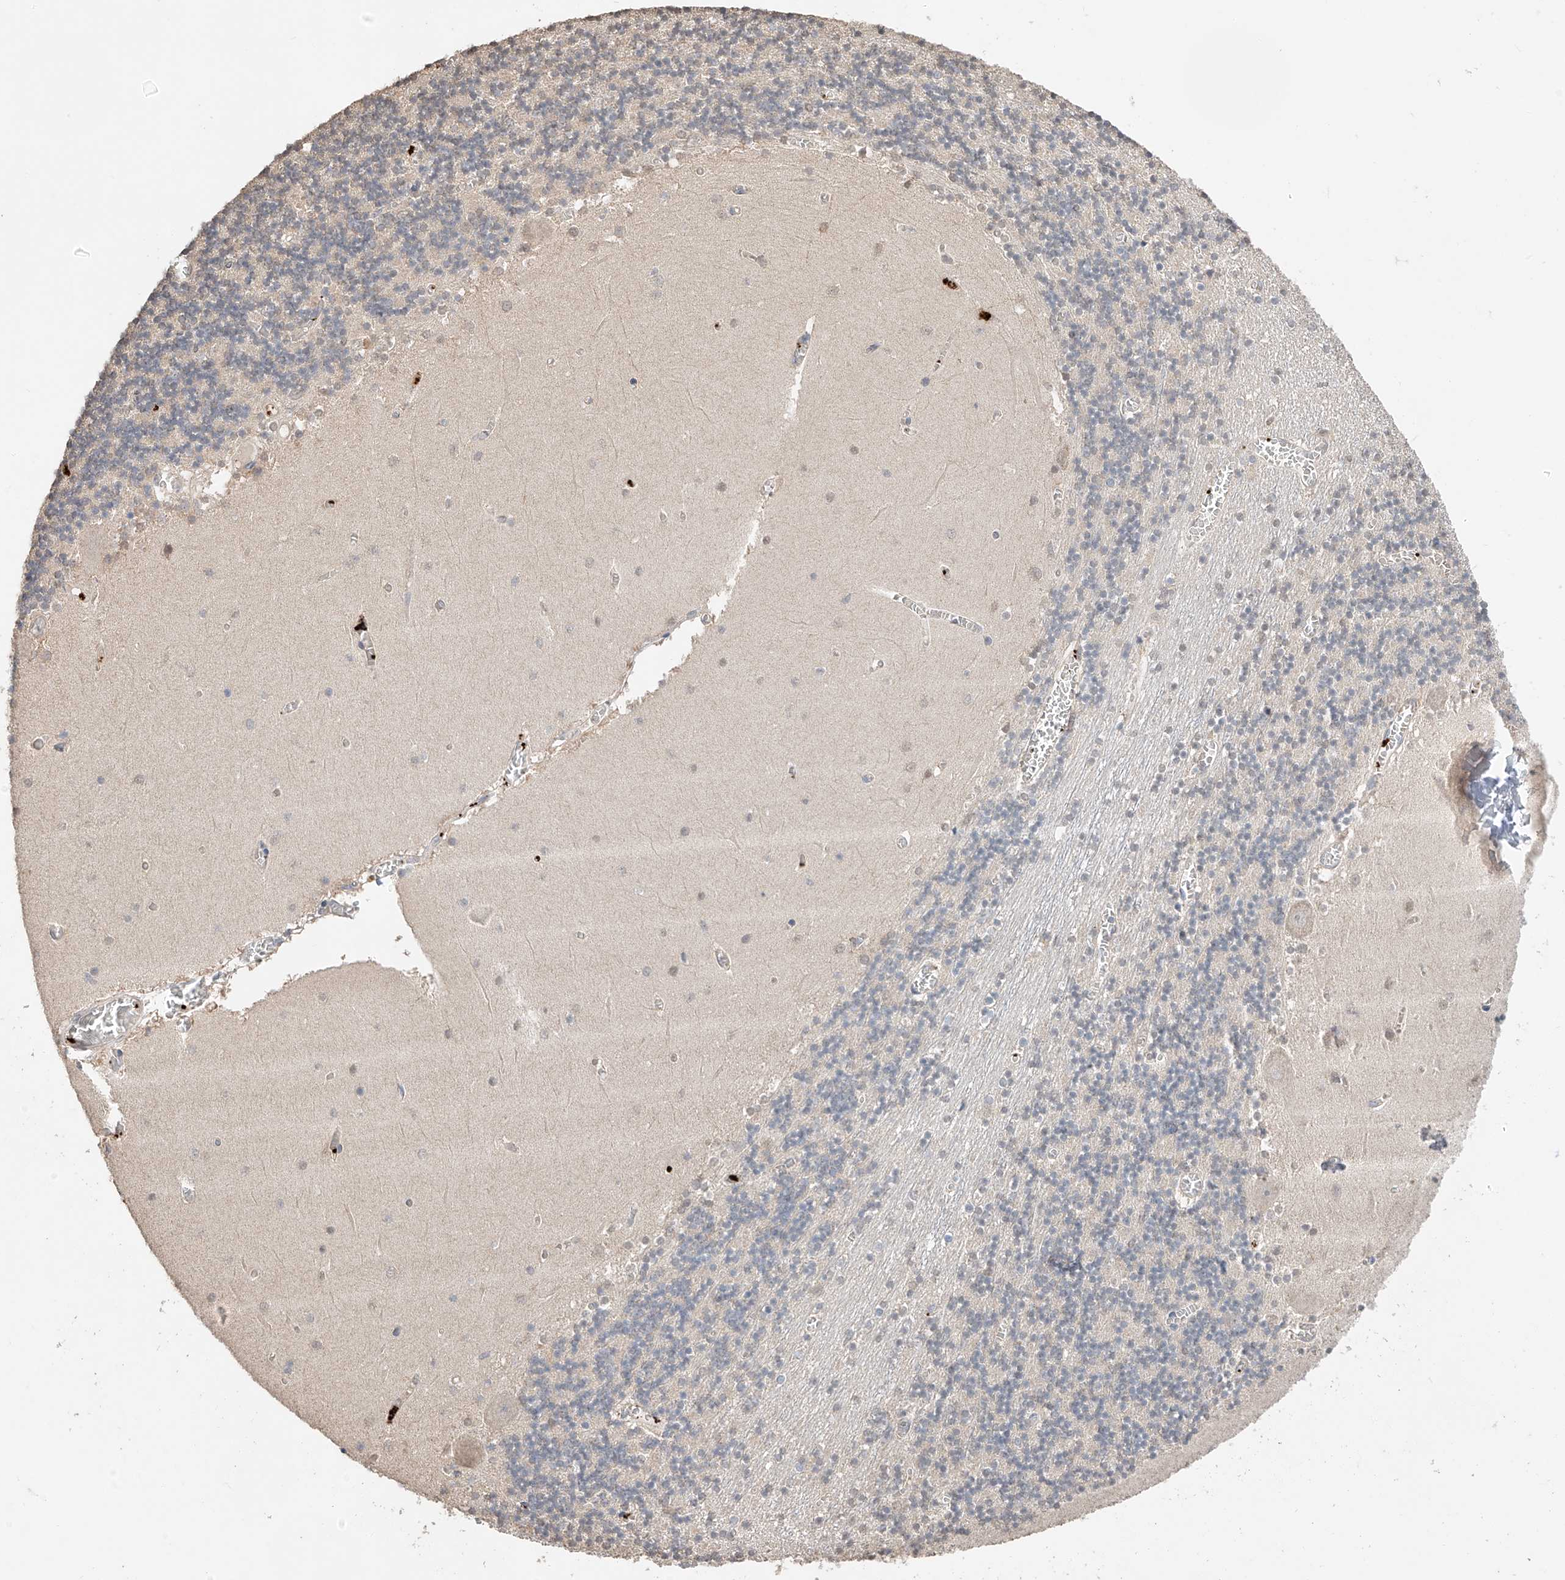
{"staining": {"intensity": "negative", "quantity": "none", "location": "none"}, "tissue": "cerebellum", "cell_type": "Cells in granular layer", "image_type": "normal", "snomed": [{"axis": "morphology", "description": "Normal tissue, NOS"}, {"axis": "topography", "description": "Cerebellum"}], "caption": "The immunohistochemistry histopathology image has no significant staining in cells in granular layer of cerebellum. (Brightfield microscopy of DAB (3,3'-diaminobenzidine) immunohistochemistry at high magnification).", "gene": "ZFHX2", "patient": {"sex": "female", "age": 28}}